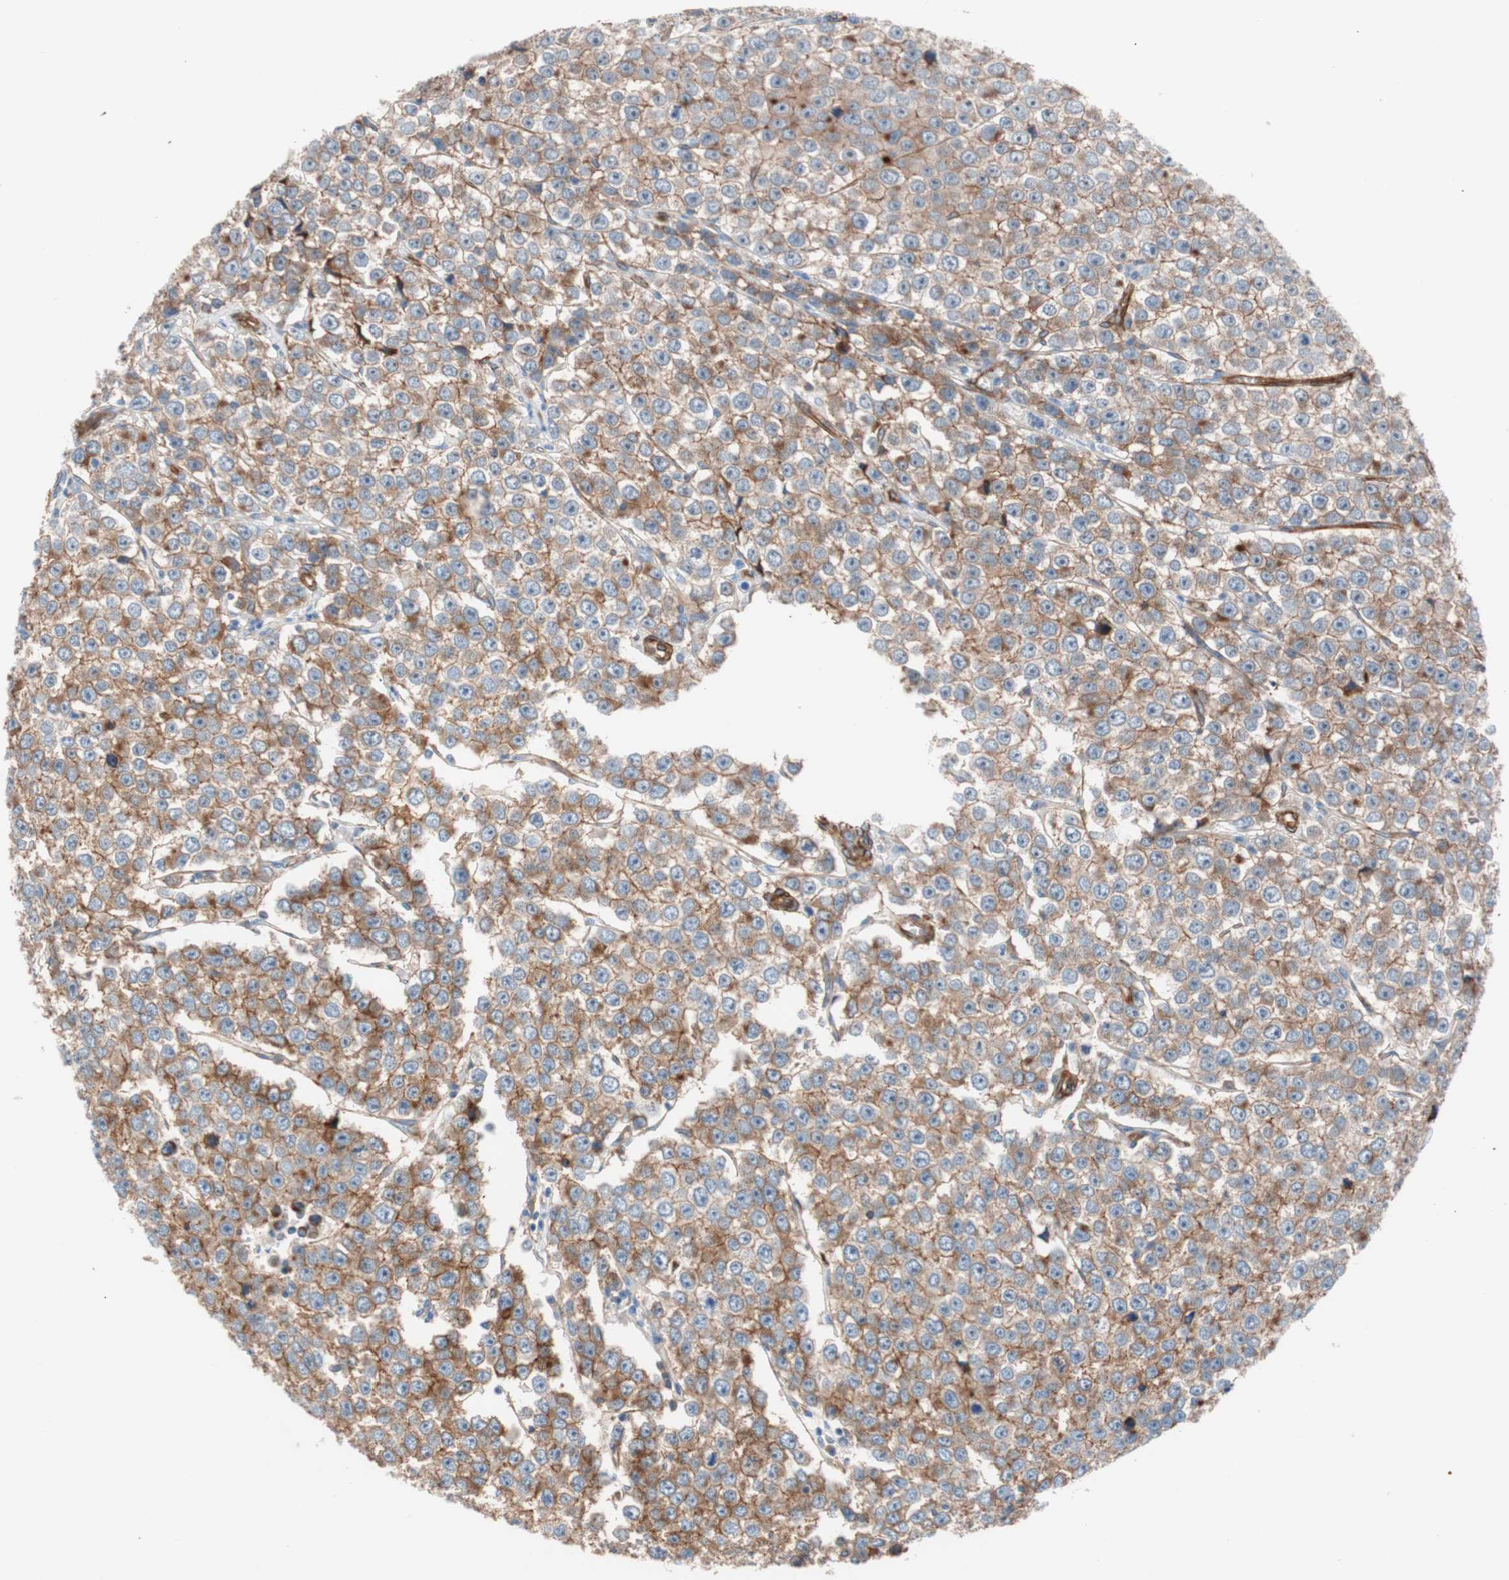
{"staining": {"intensity": "moderate", "quantity": "25%-75%", "location": "cytoplasmic/membranous"}, "tissue": "testis cancer", "cell_type": "Tumor cells", "image_type": "cancer", "snomed": [{"axis": "morphology", "description": "Seminoma, NOS"}, {"axis": "morphology", "description": "Carcinoma, Embryonal, NOS"}, {"axis": "topography", "description": "Testis"}], "caption": "Protein staining reveals moderate cytoplasmic/membranous positivity in about 25%-75% of tumor cells in testis cancer.", "gene": "SPINT1", "patient": {"sex": "male", "age": 52}}